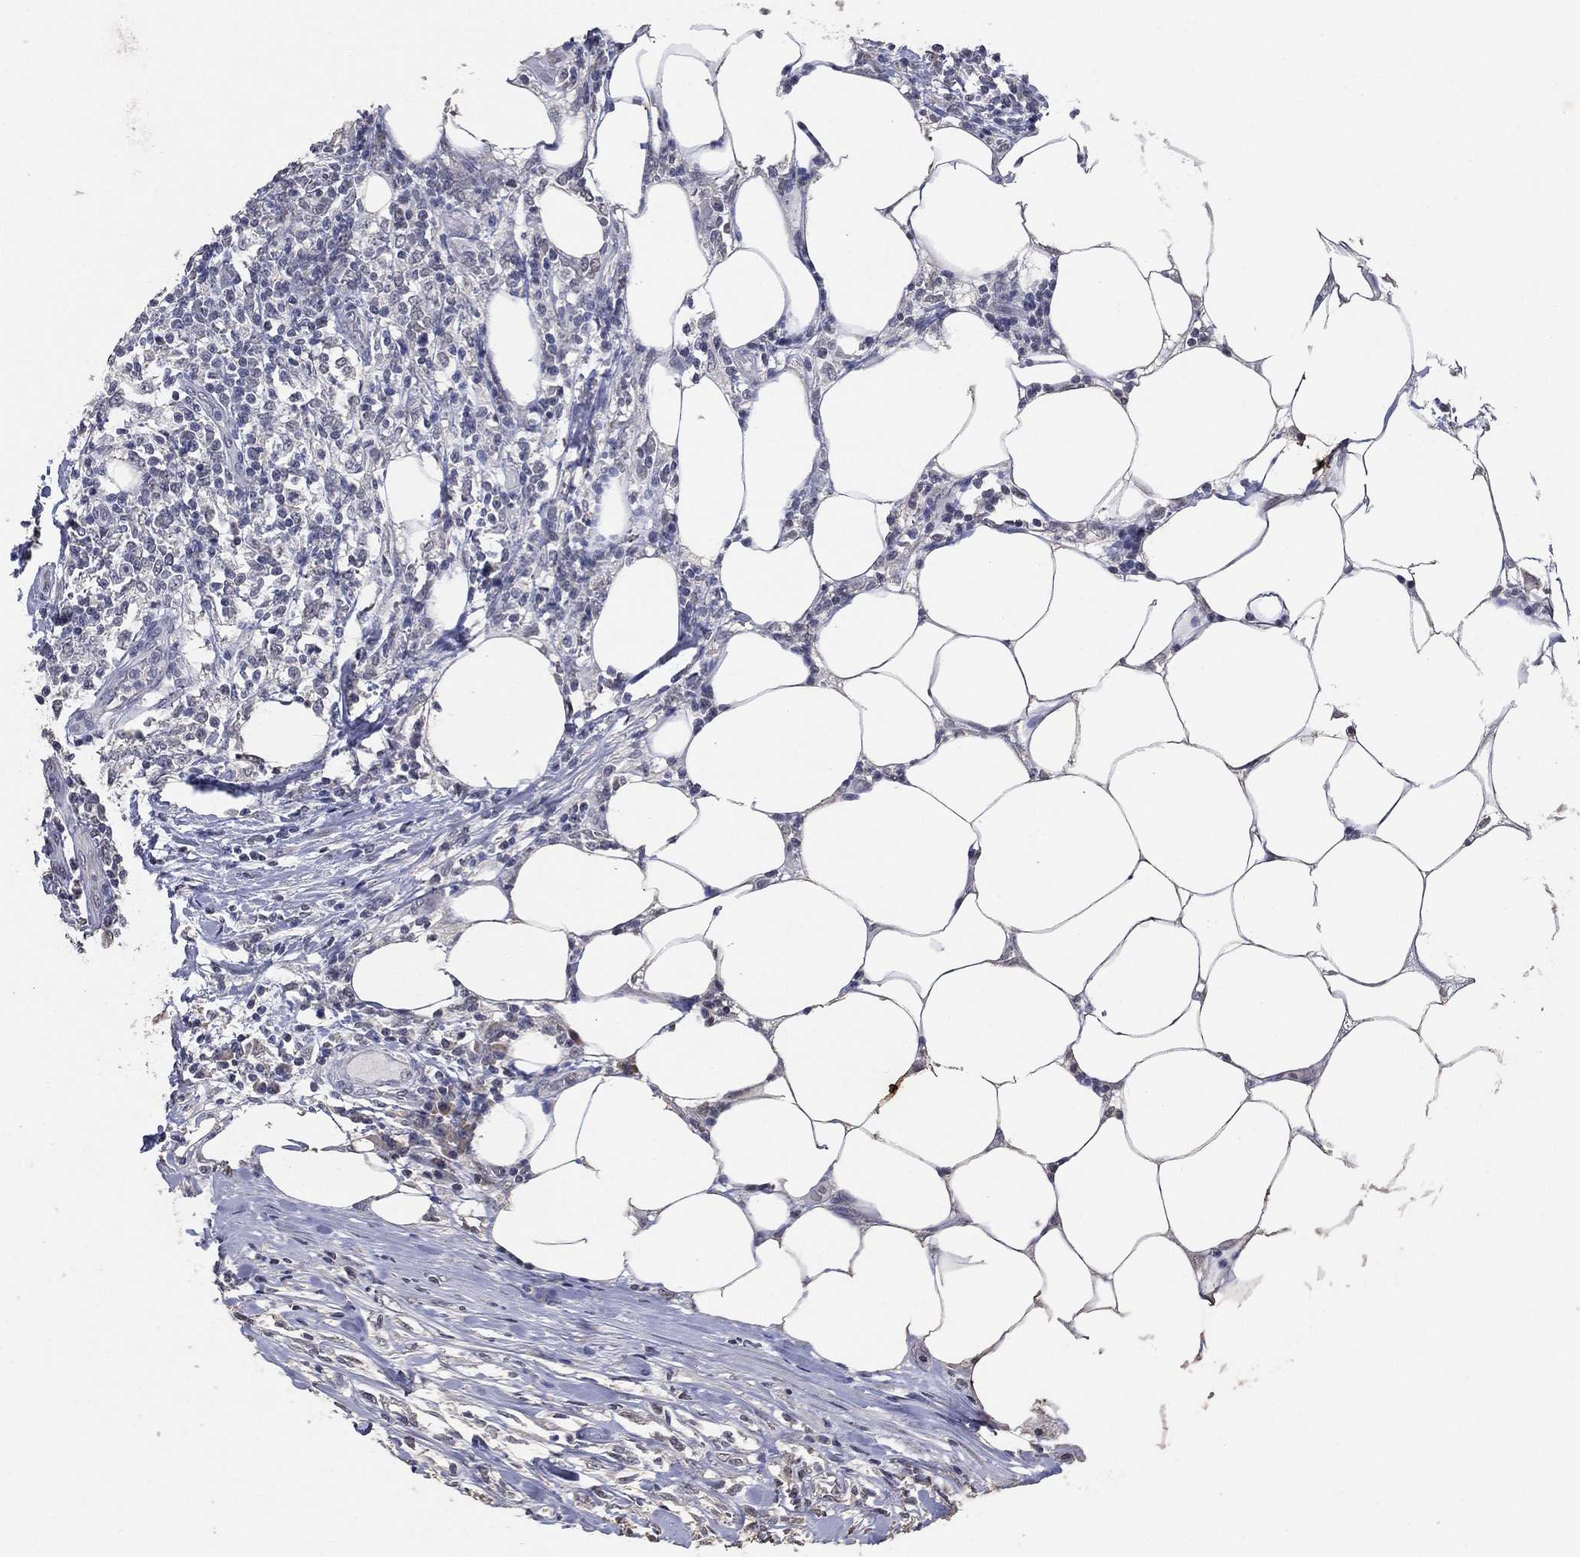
{"staining": {"intensity": "negative", "quantity": "none", "location": "none"}, "tissue": "lymphoma", "cell_type": "Tumor cells", "image_type": "cancer", "snomed": [{"axis": "morphology", "description": "Malignant lymphoma, non-Hodgkin's type, High grade"}, {"axis": "topography", "description": "Lymph node"}], "caption": "Immunohistochemical staining of human malignant lymphoma, non-Hodgkin's type (high-grade) reveals no significant expression in tumor cells.", "gene": "DSG1", "patient": {"sex": "female", "age": 84}}